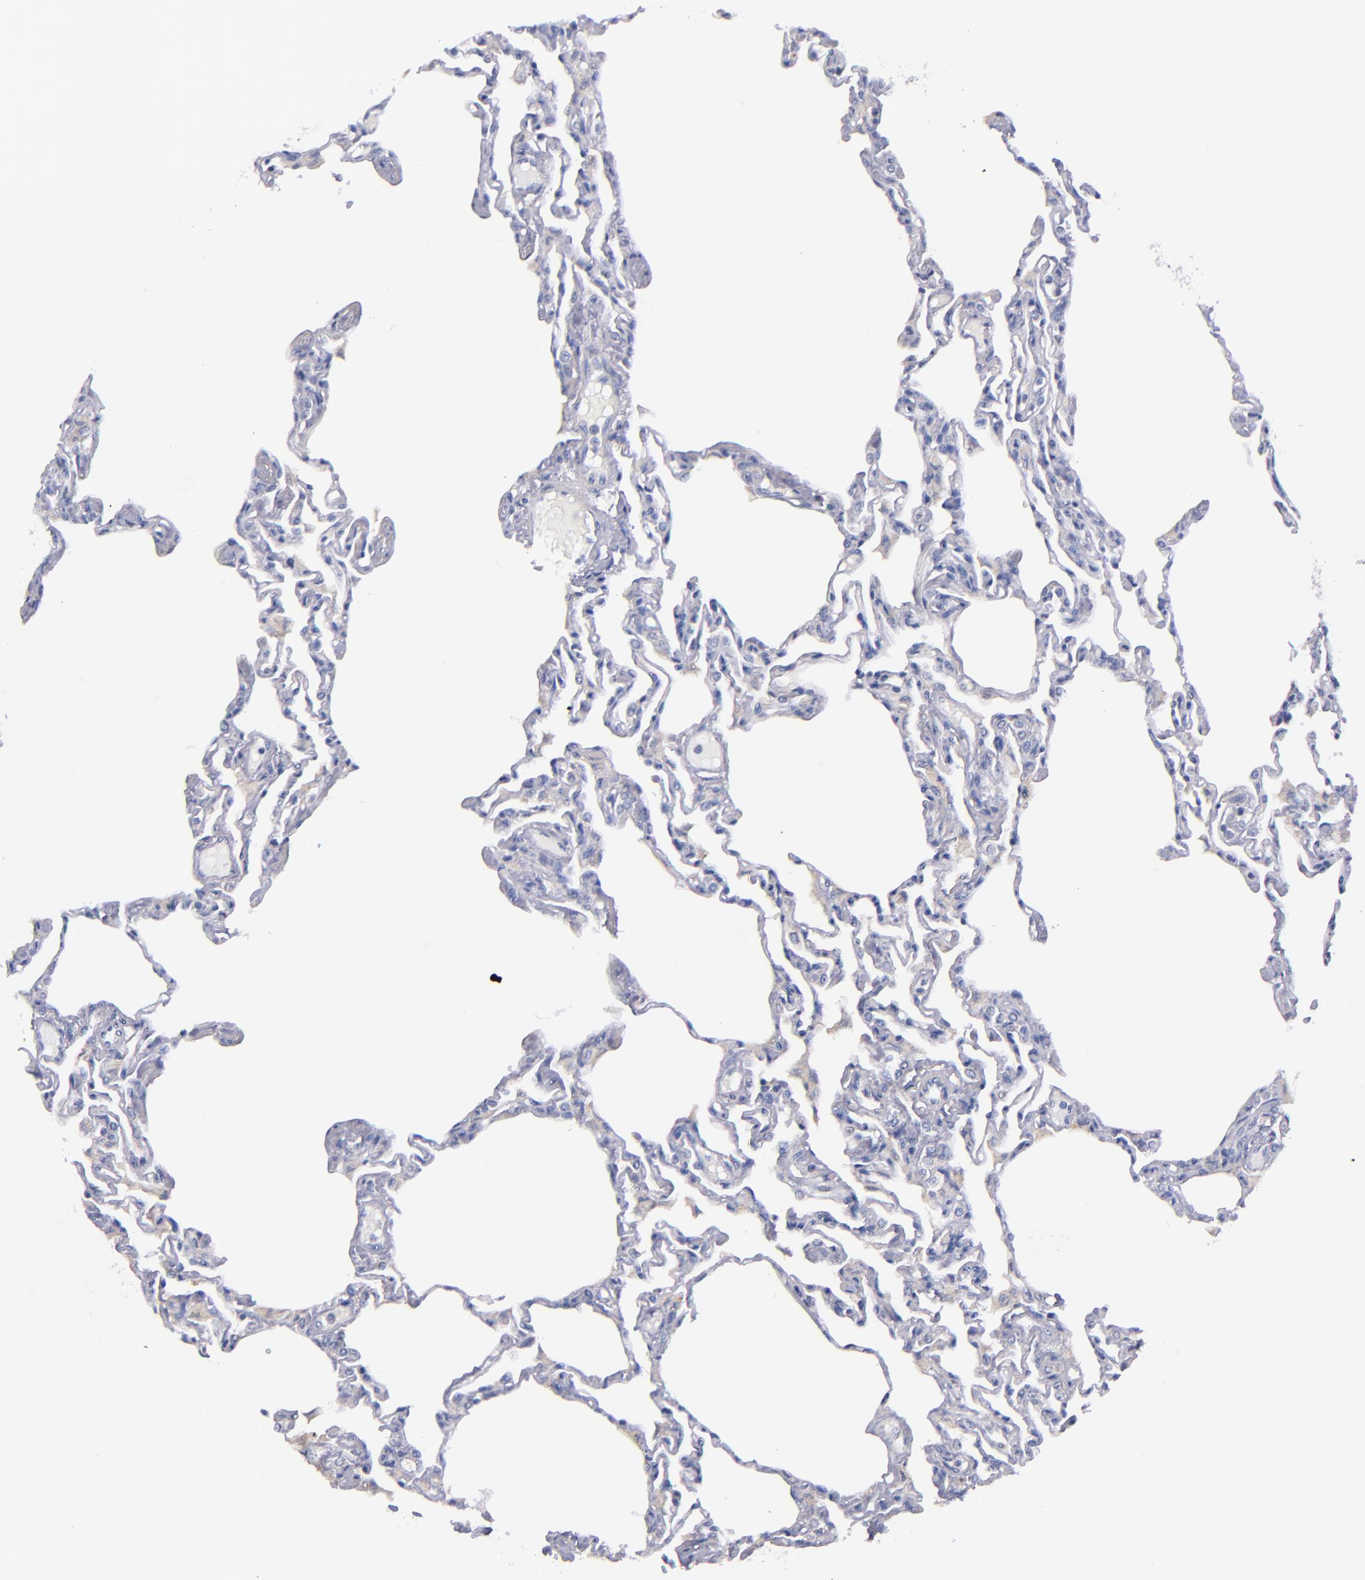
{"staining": {"intensity": "negative", "quantity": "none", "location": "none"}, "tissue": "lung", "cell_type": "Alveolar cells", "image_type": "normal", "snomed": [{"axis": "morphology", "description": "Normal tissue, NOS"}, {"axis": "topography", "description": "Lung"}], "caption": "Human lung stained for a protein using immunohistochemistry demonstrates no expression in alveolar cells.", "gene": "CNTNAP2", "patient": {"sex": "female", "age": 49}}